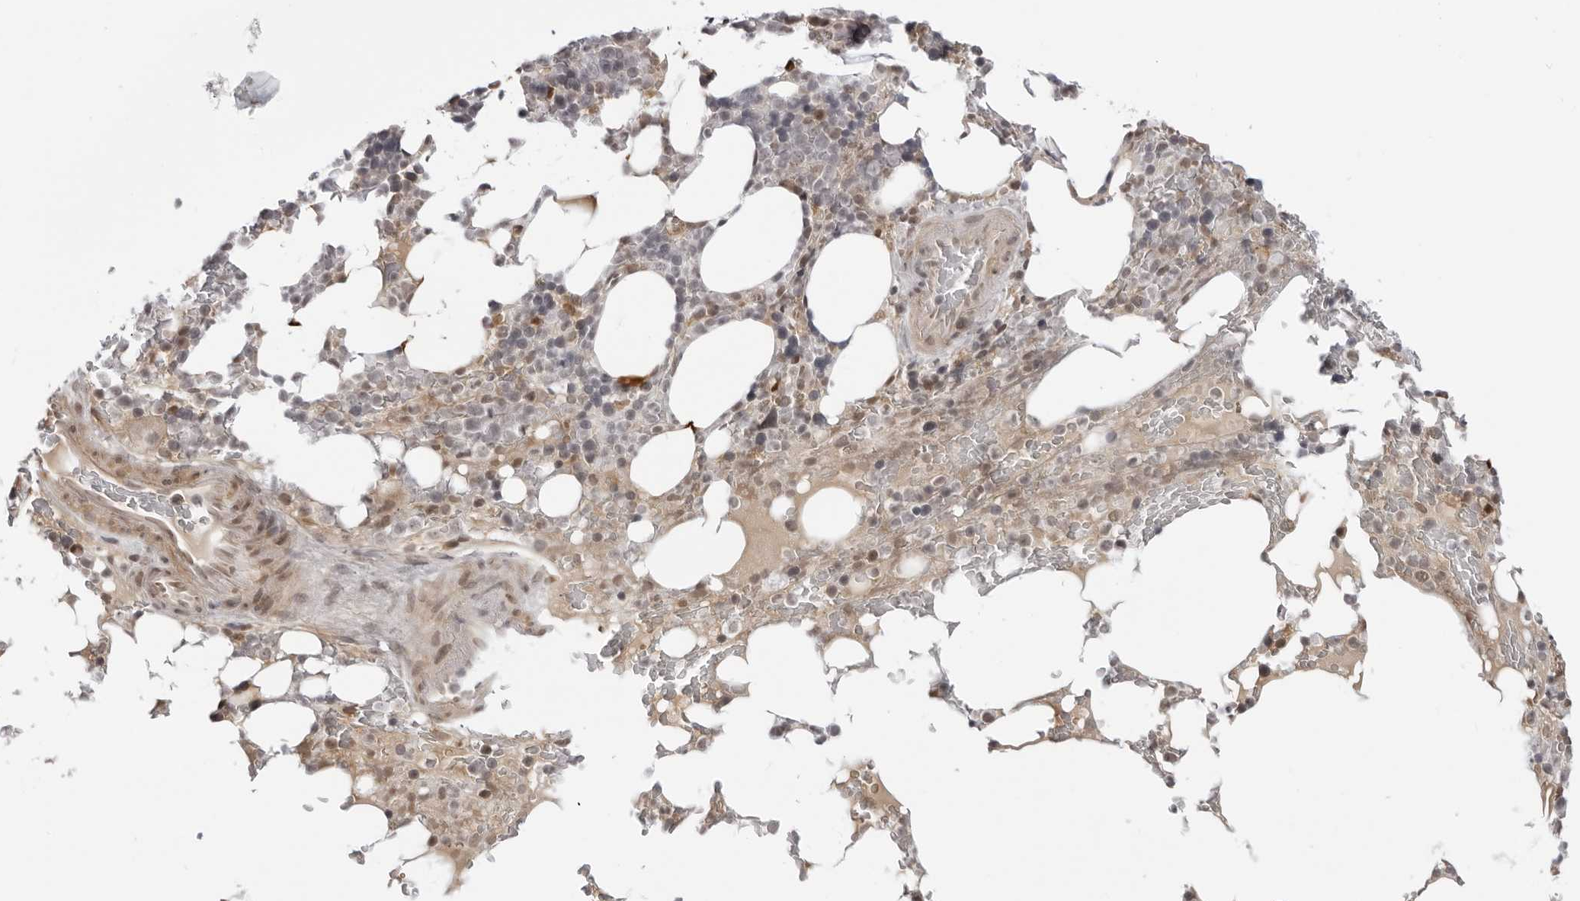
{"staining": {"intensity": "moderate", "quantity": "<25%", "location": "nuclear"}, "tissue": "bone marrow", "cell_type": "Hematopoietic cells", "image_type": "normal", "snomed": [{"axis": "morphology", "description": "Normal tissue, NOS"}, {"axis": "topography", "description": "Bone marrow"}], "caption": "A micrograph of bone marrow stained for a protein exhibits moderate nuclear brown staining in hematopoietic cells.", "gene": "SRGAP2", "patient": {"sex": "male", "age": 58}}